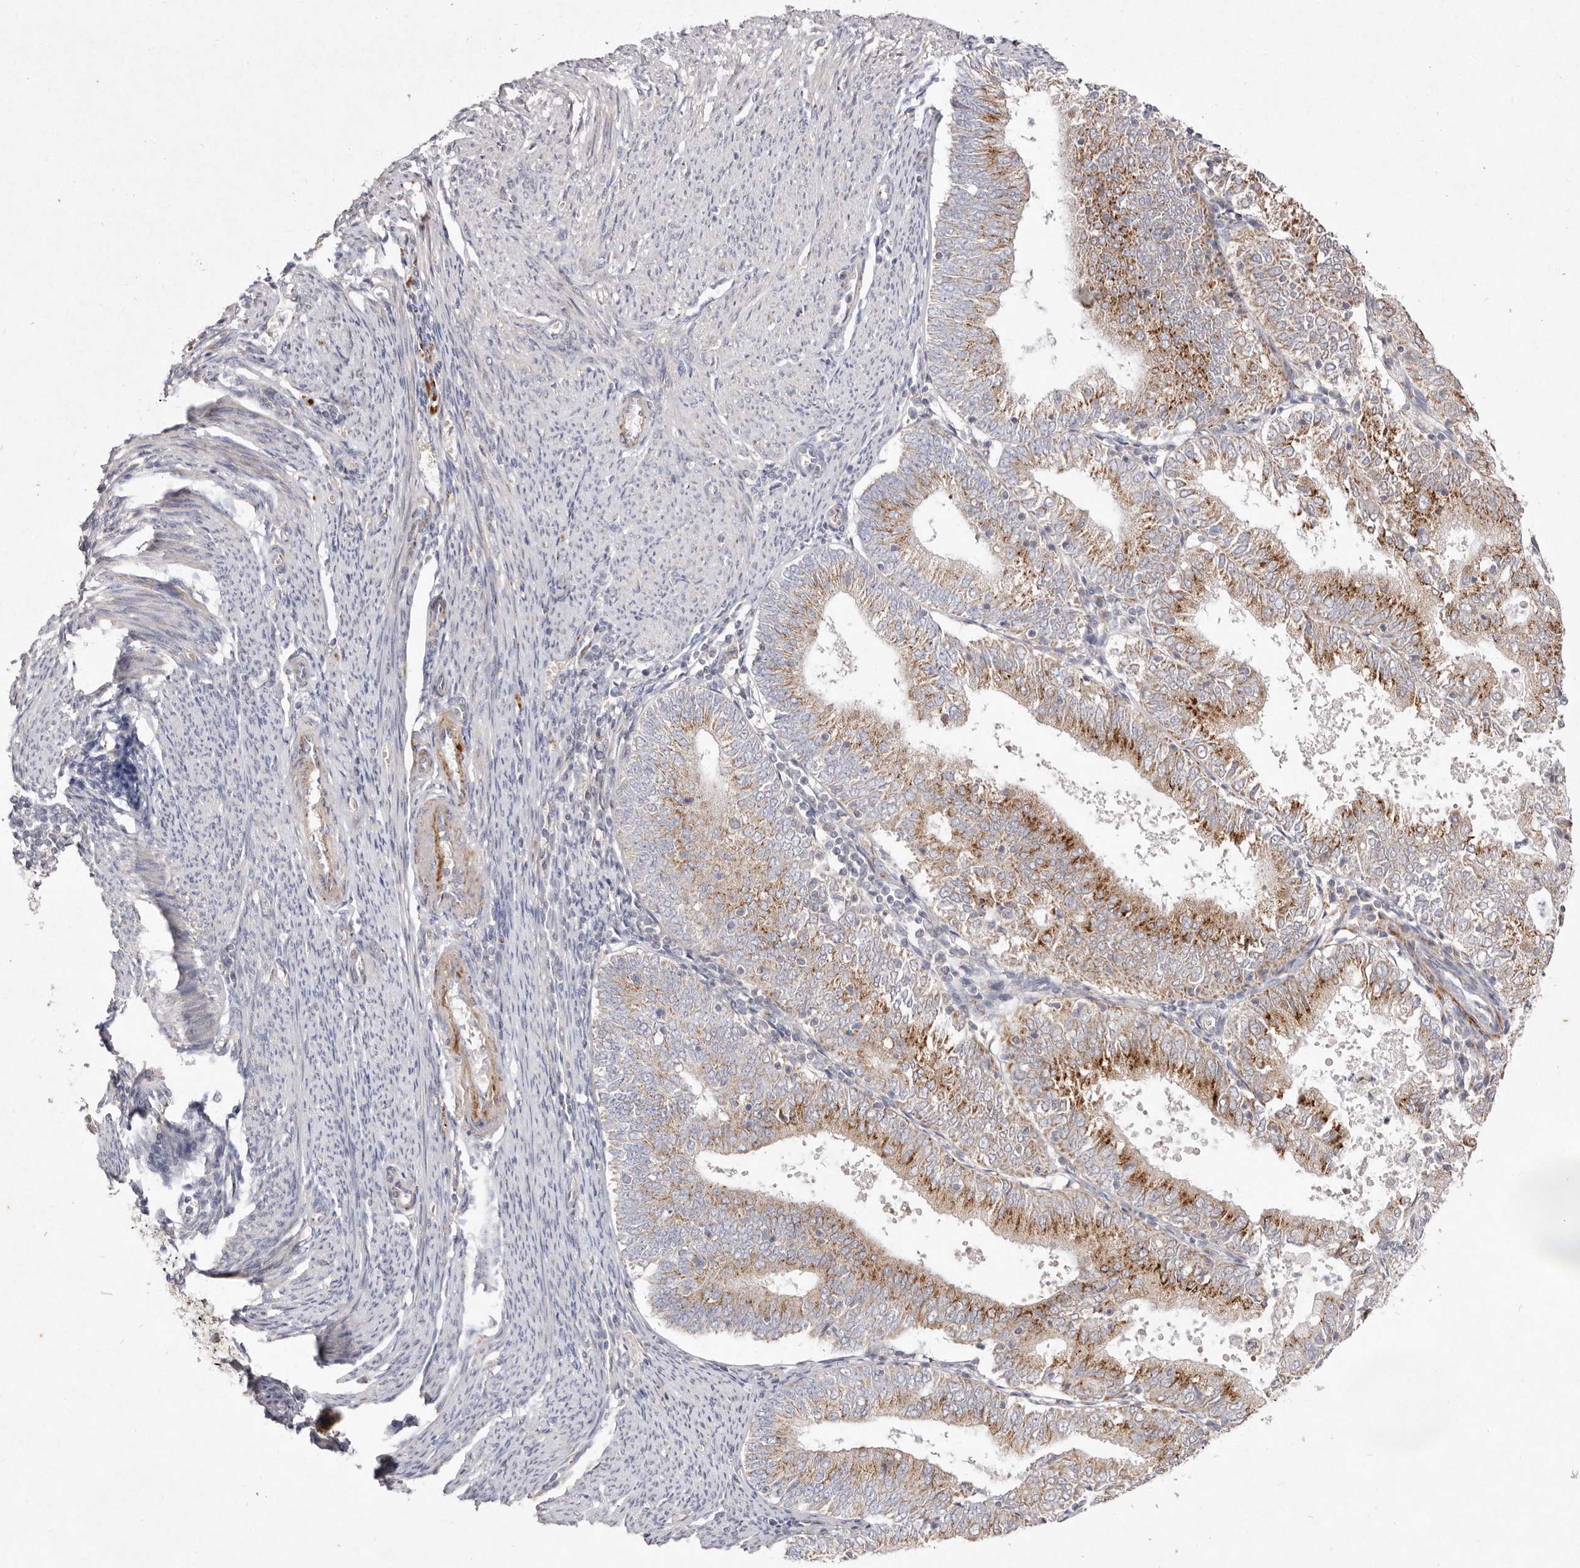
{"staining": {"intensity": "moderate", "quantity": ">75%", "location": "cytoplasmic/membranous"}, "tissue": "endometrial cancer", "cell_type": "Tumor cells", "image_type": "cancer", "snomed": [{"axis": "morphology", "description": "Adenocarcinoma, NOS"}, {"axis": "topography", "description": "Endometrium"}], "caption": "Human endometrial adenocarcinoma stained with a brown dye displays moderate cytoplasmic/membranous positive staining in about >75% of tumor cells.", "gene": "USP24", "patient": {"sex": "female", "age": 57}}